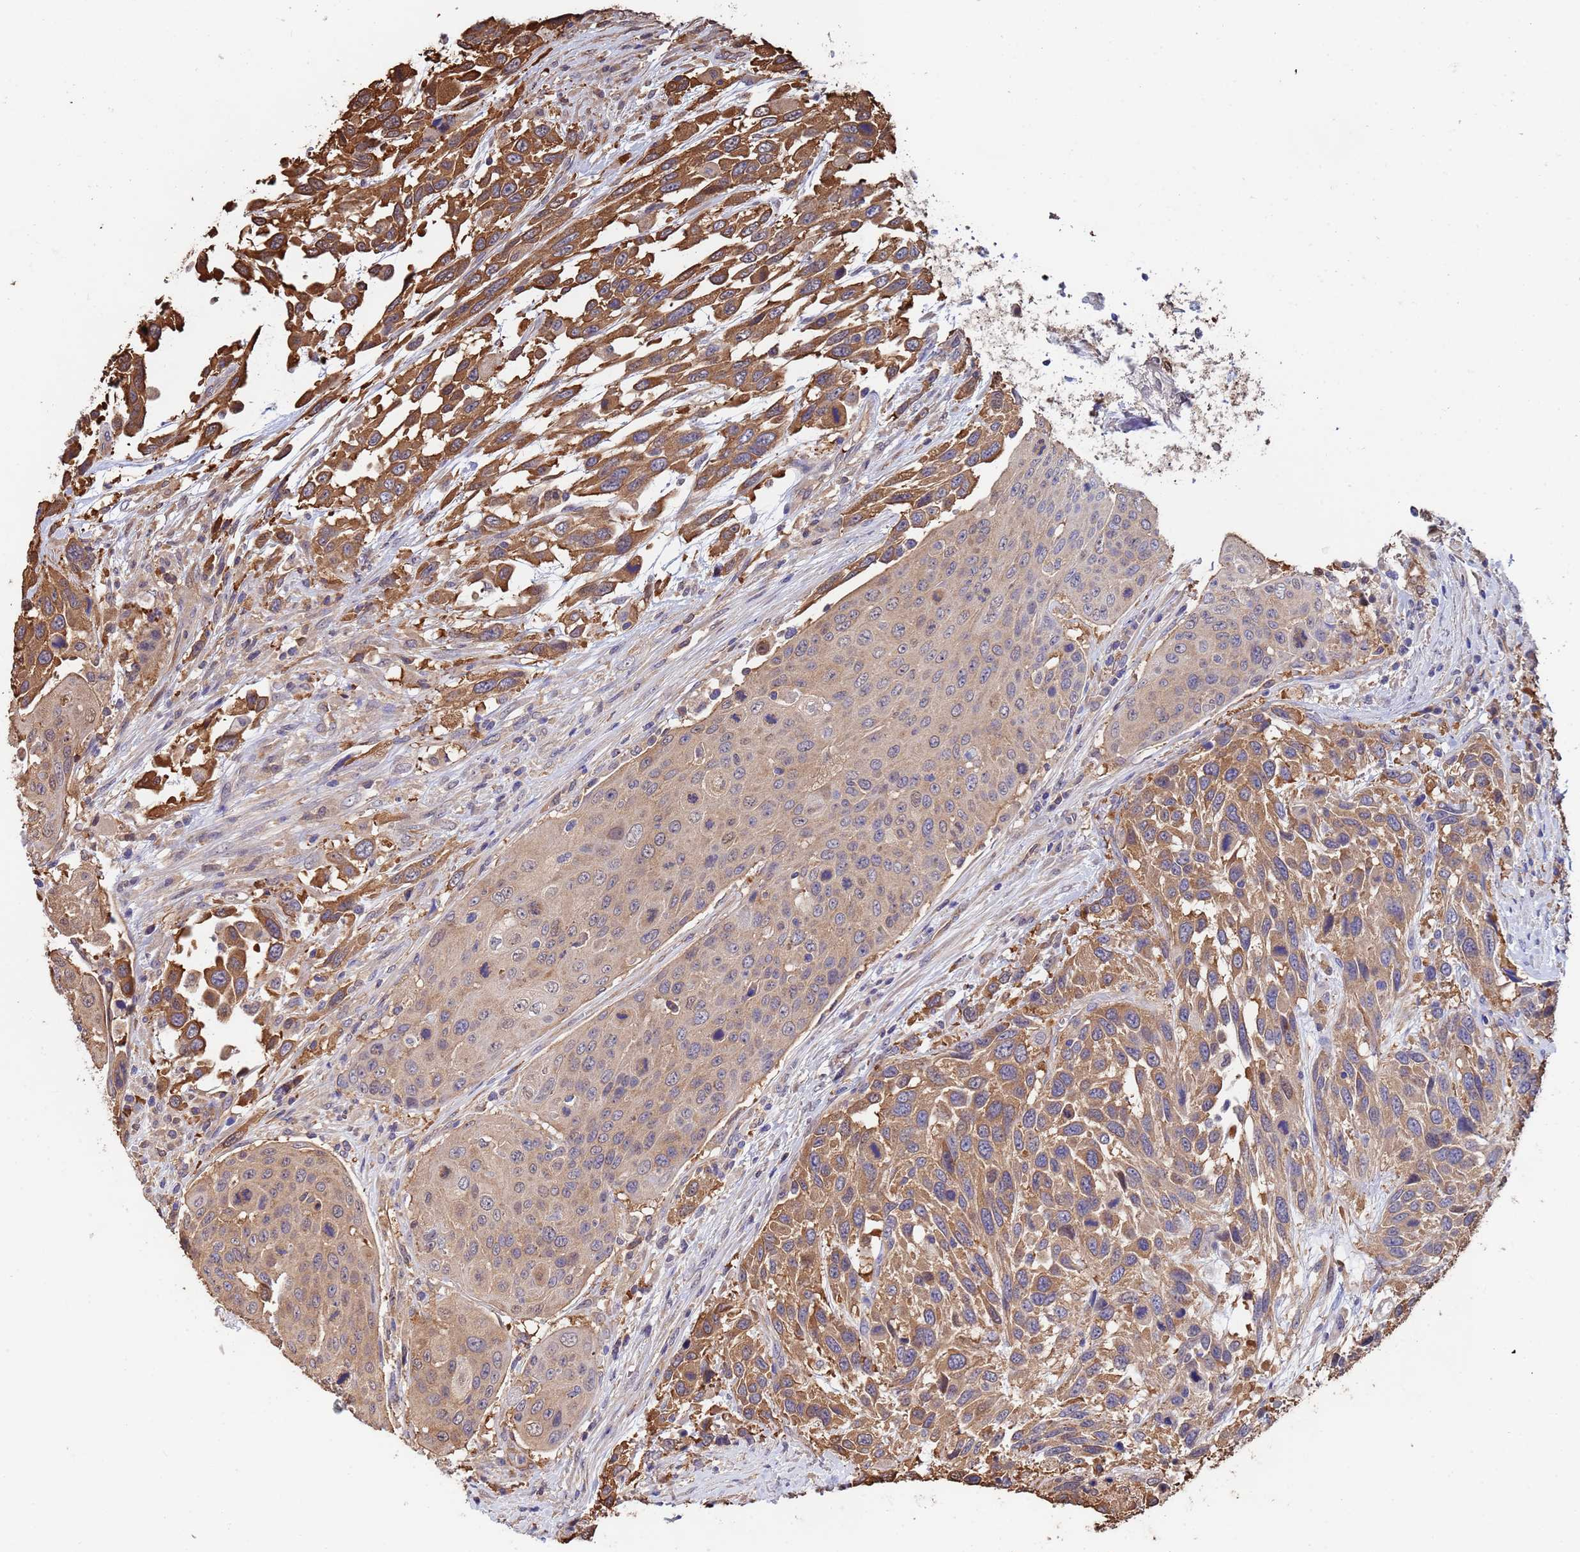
{"staining": {"intensity": "moderate", "quantity": ">75%", "location": "cytoplasmic/membranous"}, "tissue": "urothelial cancer", "cell_type": "Tumor cells", "image_type": "cancer", "snomed": [{"axis": "morphology", "description": "Urothelial carcinoma, High grade"}, {"axis": "topography", "description": "Urinary bladder"}], "caption": "Immunohistochemical staining of urothelial cancer reveals moderate cytoplasmic/membranous protein expression in about >75% of tumor cells. (DAB IHC, brown staining for protein, blue staining for nuclei).", "gene": "FAM25A", "patient": {"sex": "female", "age": 70}}